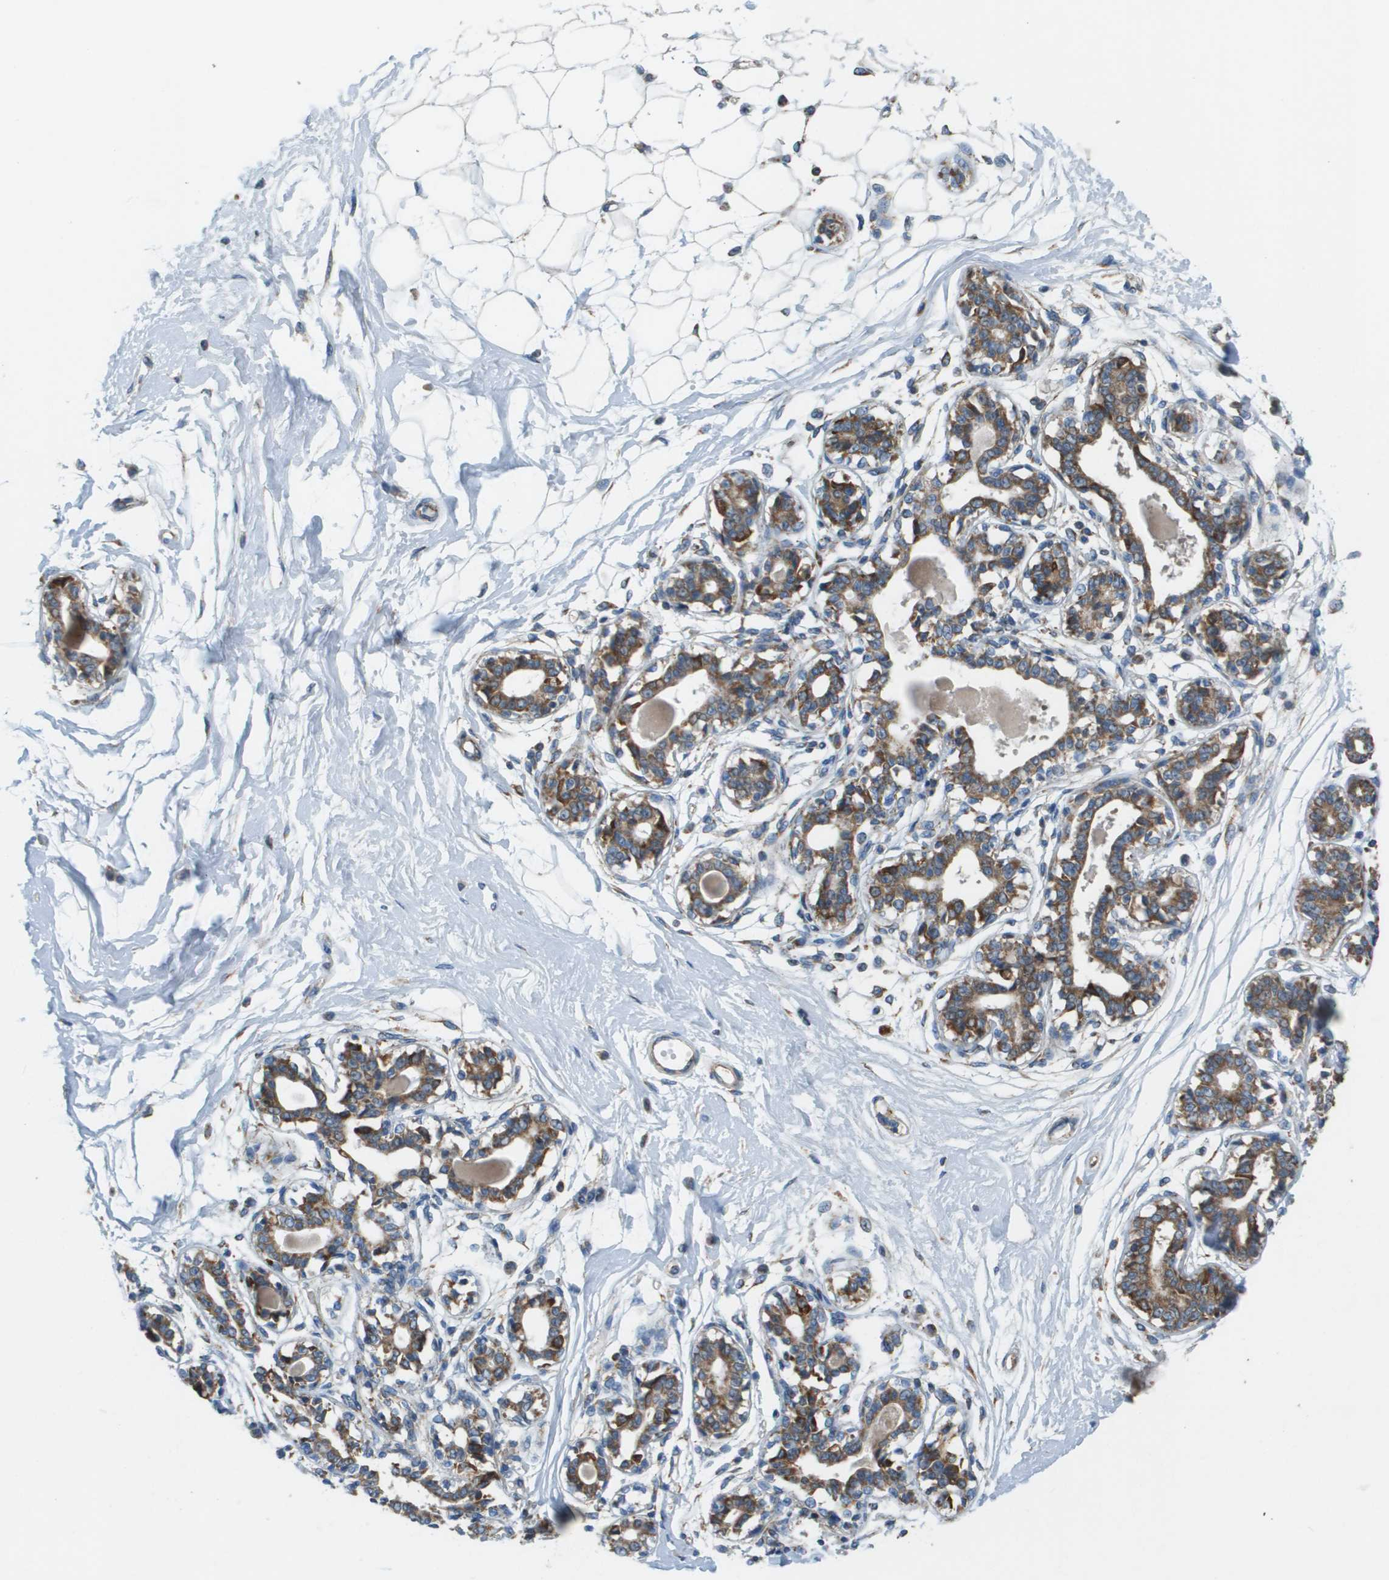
{"staining": {"intensity": "negative", "quantity": "none", "location": "none"}, "tissue": "breast", "cell_type": "Adipocytes", "image_type": "normal", "snomed": [{"axis": "morphology", "description": "Normal tissue, NOS"}, {"axis": "topography", "description": "Breast"}], "caption": "The image demonstrates no significant staining in adipocytes of breast.", "gene": "TAOK3", "patient": {"sex": "female", "age": 45}}